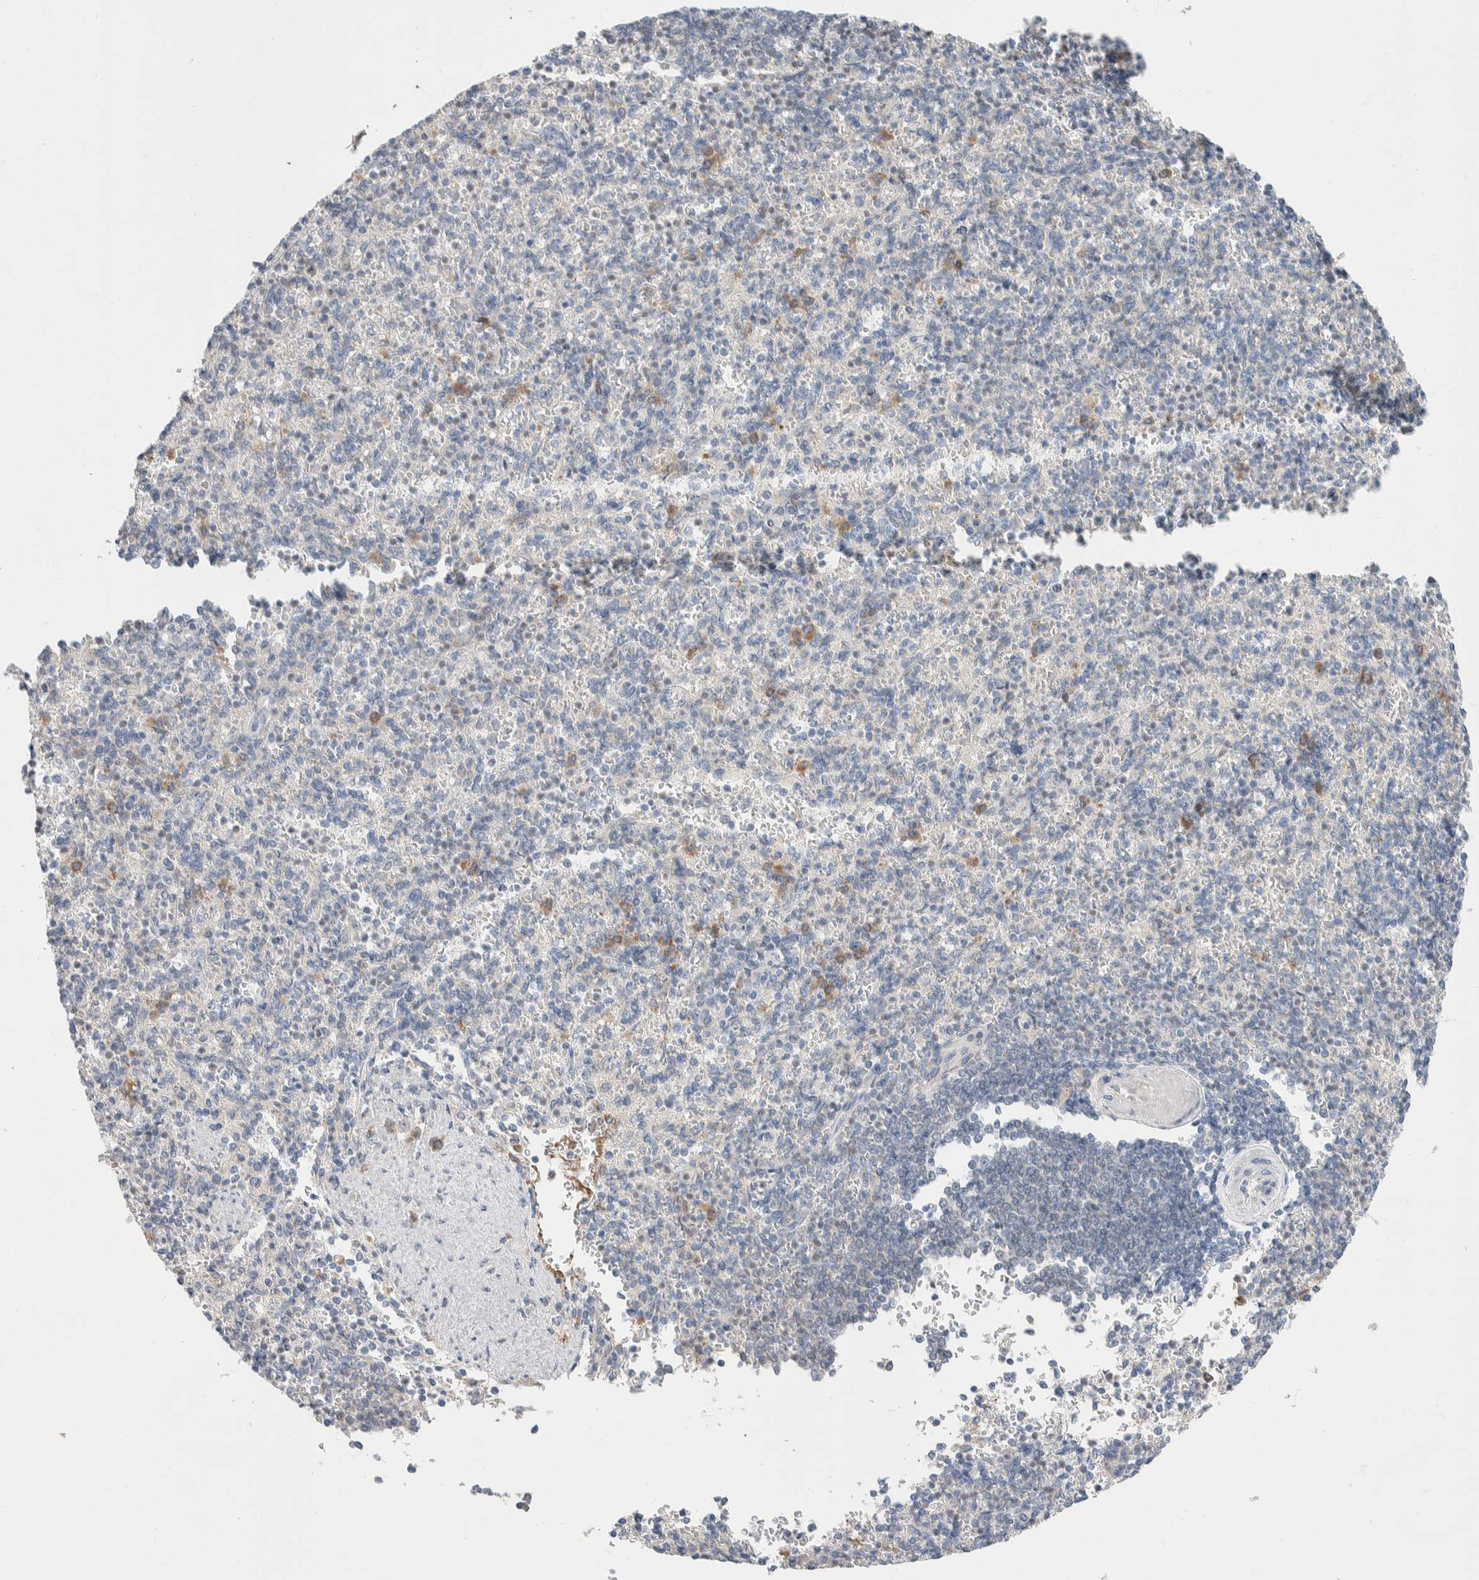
{"staining": {"intensity": "negative", "quantity": "none", "location": "none"}, "tissue": "spleen", "cell_type": "Cells in red pulp", "image_type": "normal", "snomed": [{"axis": "morphology", "description": "Normal tissue, NOS"}, {"axis": "topography", "description": "Spleen"}], "caption": "Immunohistochemical staining of unremarkable spleen shows no significant staining in cells in red pulp. The staining was performed using DAB (3,3'-diaminobenzidine) to visualize the protein expression in brown, while the nuclei were stained in blue with hematoxylin (Magnification: 20x).", "gene": "RUSF1", "patient": {"sex": "female", "age": 74}}